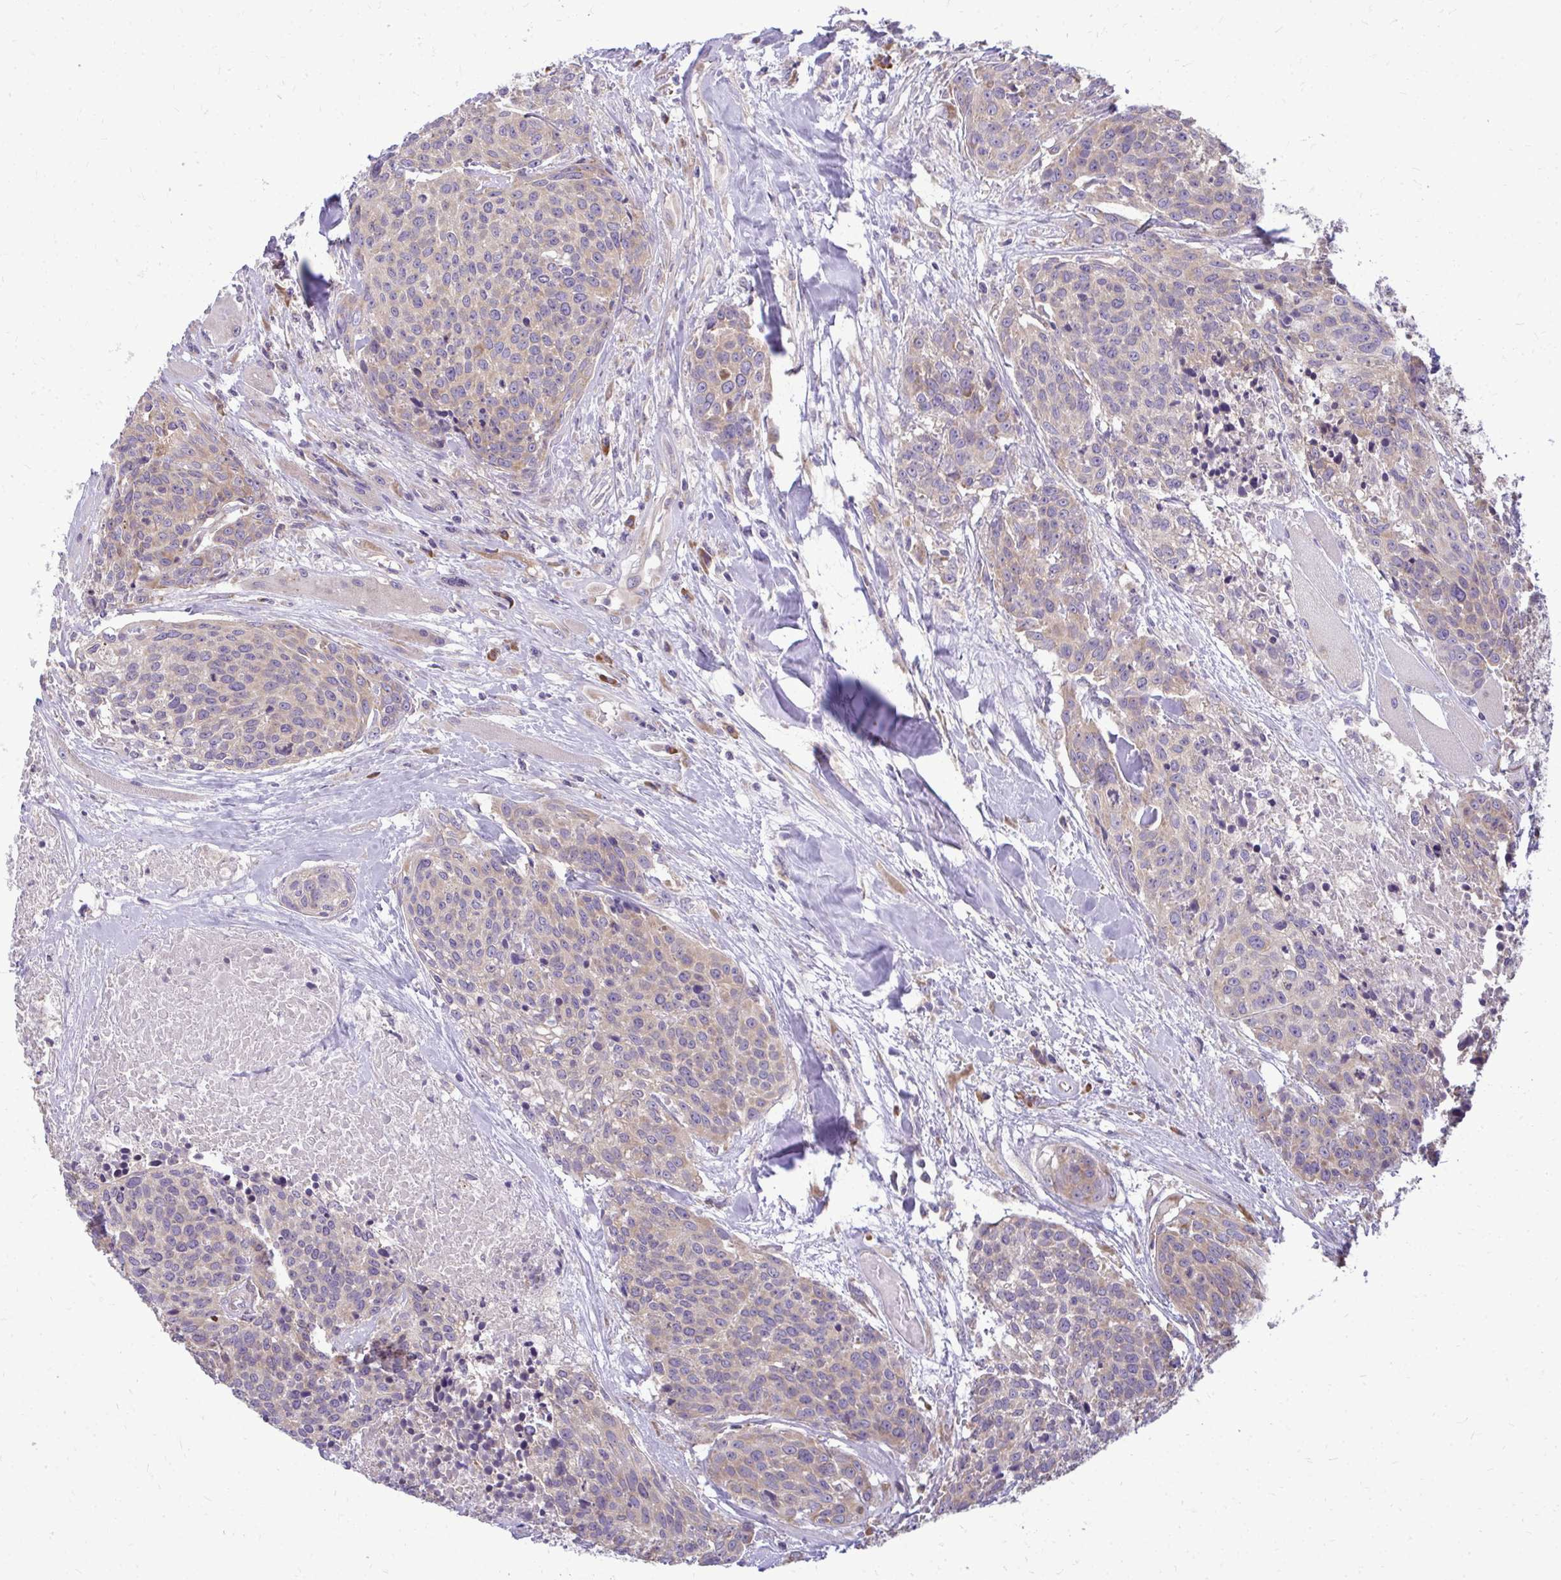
{"staining": {"intensity": "weak", "quantity": ">75%", "location": "cytoplasmic/membranous"}, "tissue": "head and neck cancer", "cell_type": "Tumor cells", "image_type": "cancer", "snomed": [{"axis": "morphology", "description": "Squamous cell carcinoma, NOS"}, {"axis": "topography", "description": "Oral tissue"}, {"axis": "topography", "description": "Head-Neck"}], "caption": "IHC photomicrograph of neoplastic tissue: human head and neck cancer (squamous cell carcinoma) stained using immunohistochemistry (IHC) exhibits low levels of weak protein expression localized specifically in the cytoplasmic/membranous of tumor cells, appearing as a cytoplasmic/membranous brown color.", "gene": "RPLP2", "patient": {"sex": "male", "age": 64}}